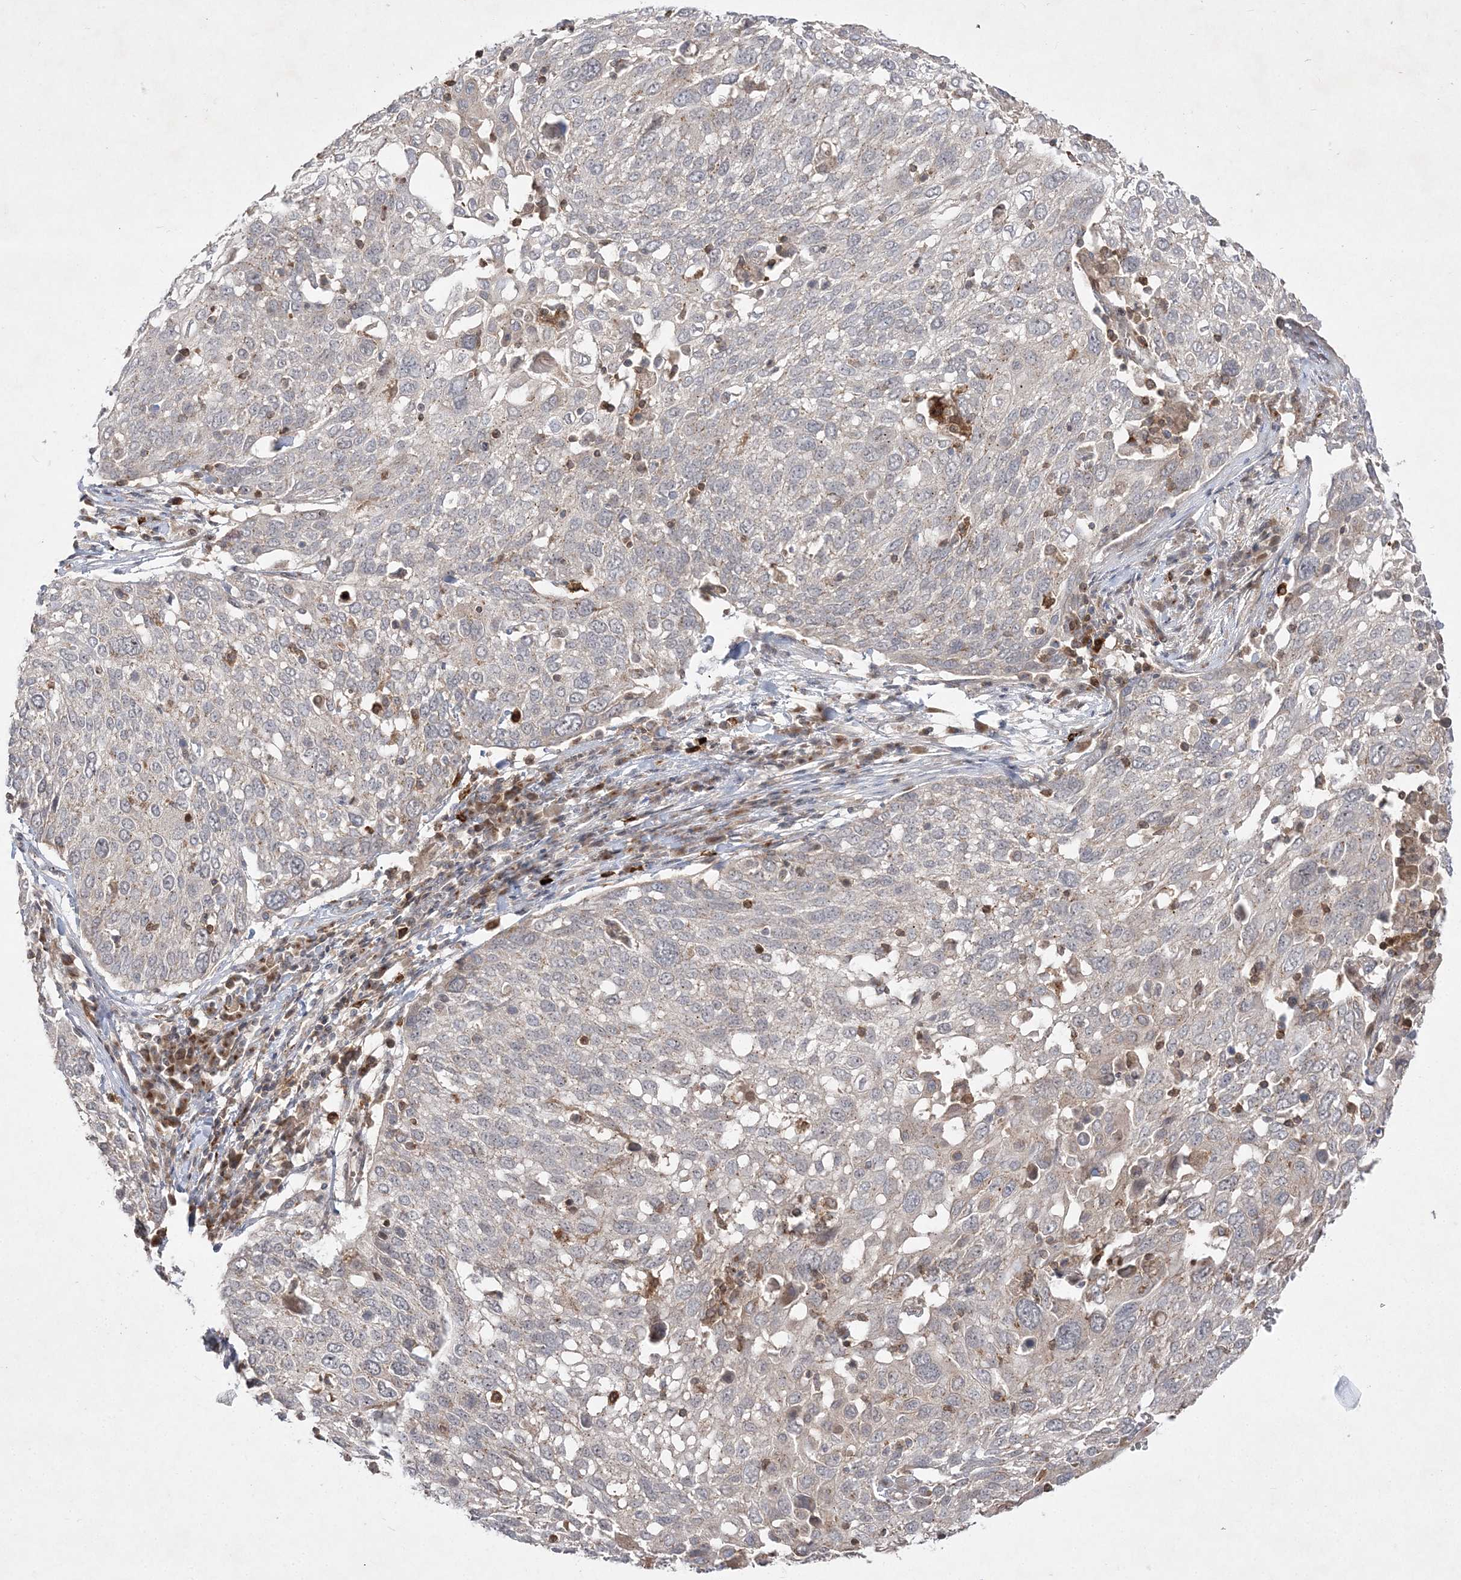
{"staining": {"intensity": "weak", "quantity": "<25%", "location": "cytoplasmic/membranous"}, "tissue": "lung cancer", "cell_type": "Tumor cells", "image_type": "cancer", "snomed": [{"axis": "morphology", "description": "Squamous cell carcinoma, NOS"}, {"axis": "topography", "description": "Lung"}], "caption": "This is an IHC micrograph of lung cancer (squamous cell carcinoma). There is no staining in tumor cells.", "gene": "CLNK", "patient": {"sex": "male", "age": 65}}